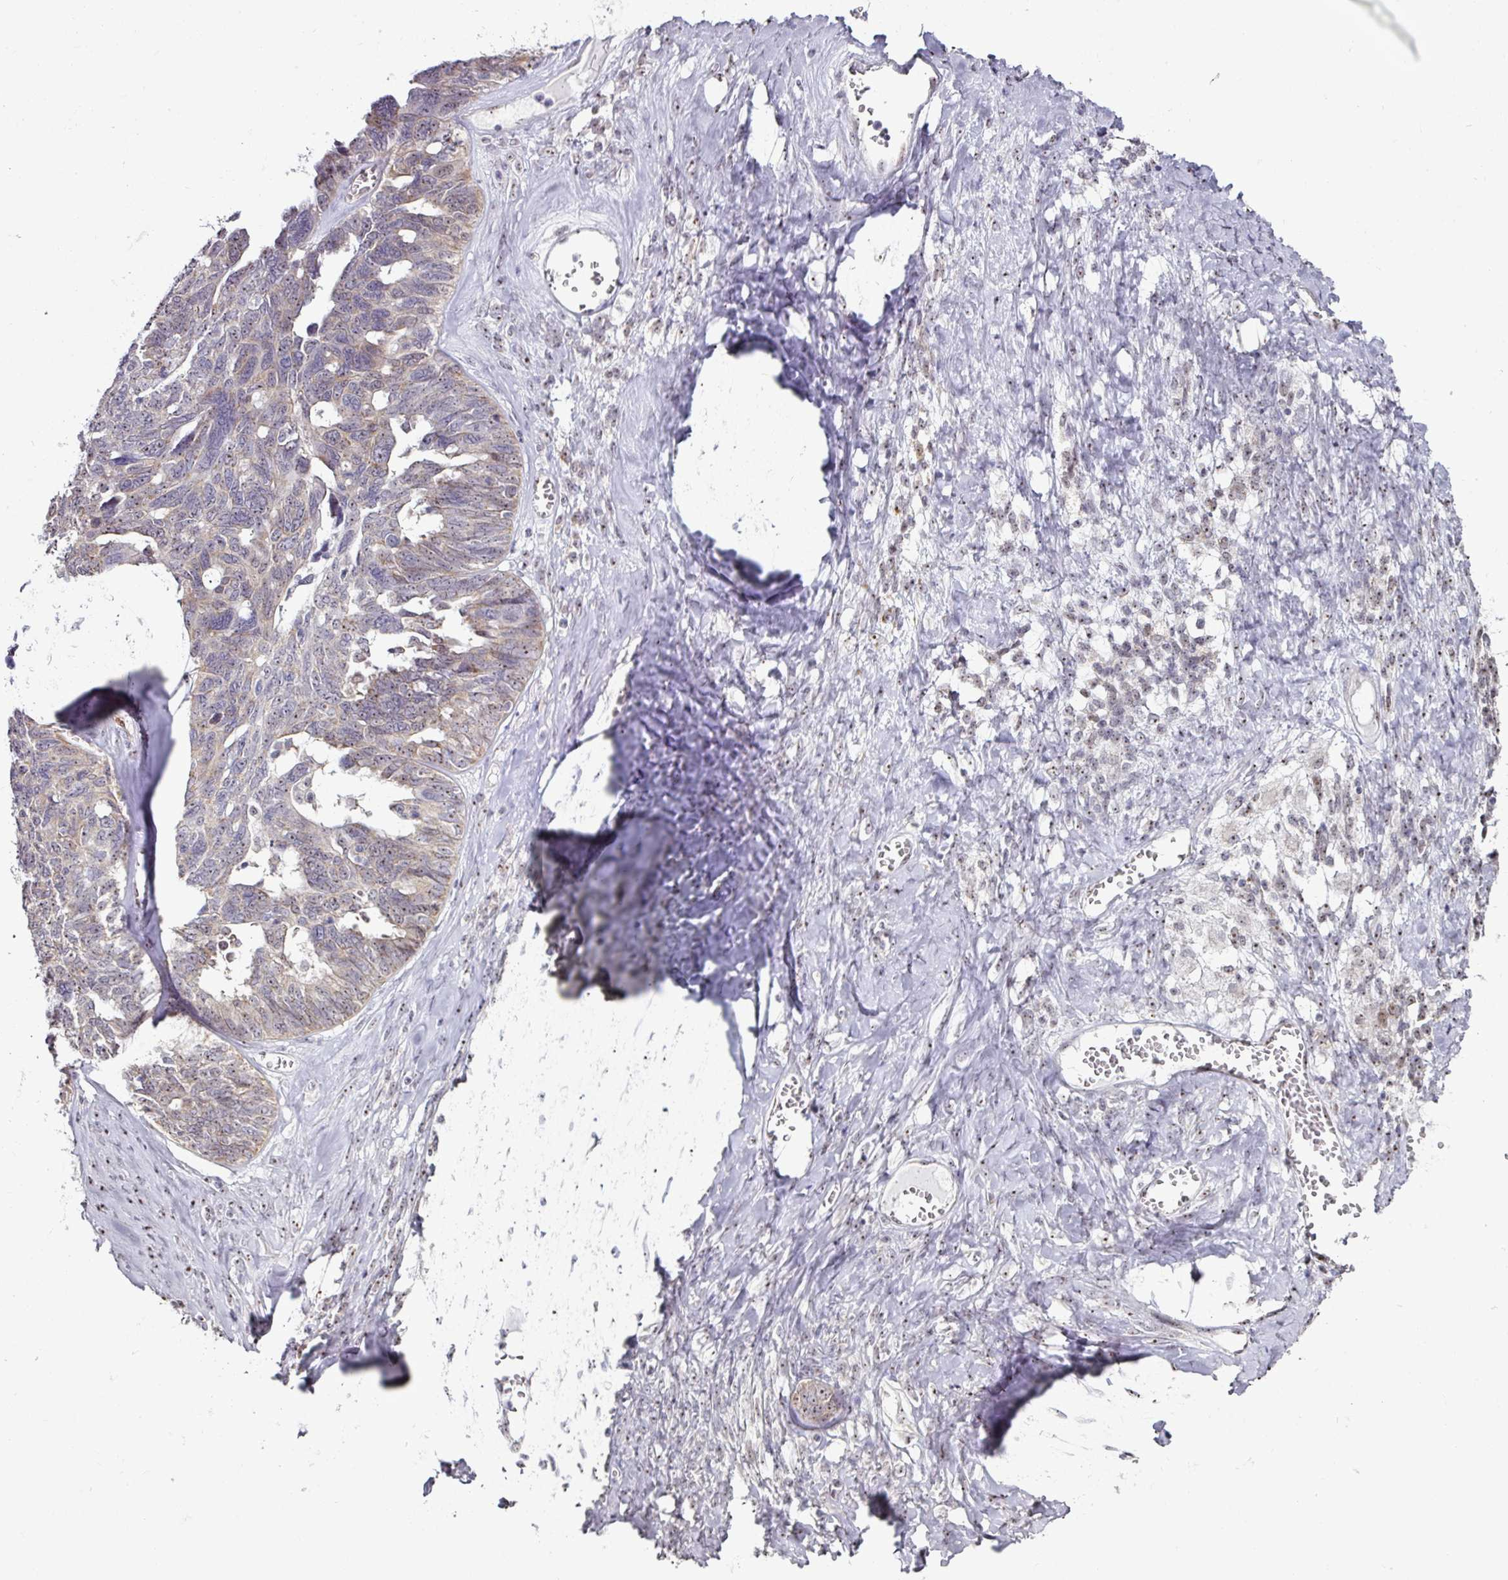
{"staining": {"intensity": "weak", "quantity": "25%-75%", "location": "cytoplasmic/membranous,nuclear"}, "tissue": "ovarian cancer", "cell_type": "Tumor cells", "image_type": "cancer", "snomed": [{"axis": "morphology", "description": "Cystadenocarcinoma, serous, NOS"}, {"axis": "topography", "description": "Ovary"}], "caption": "Protein analysis of serous cystadenocarcinoma (ovarian) tissue reveals weak cytoplasmic/membranous and nuclear positivity in approximately 25%-75% of tumor cells. The protein of interest is stained brown, and the nuclei are stained in blue (DAB (3,3'-diaminobenzidine) IHC with brightfield microscopy, high magnification).", "gene": "NACC2", "patient": {"sex": "female", "age": 79}}